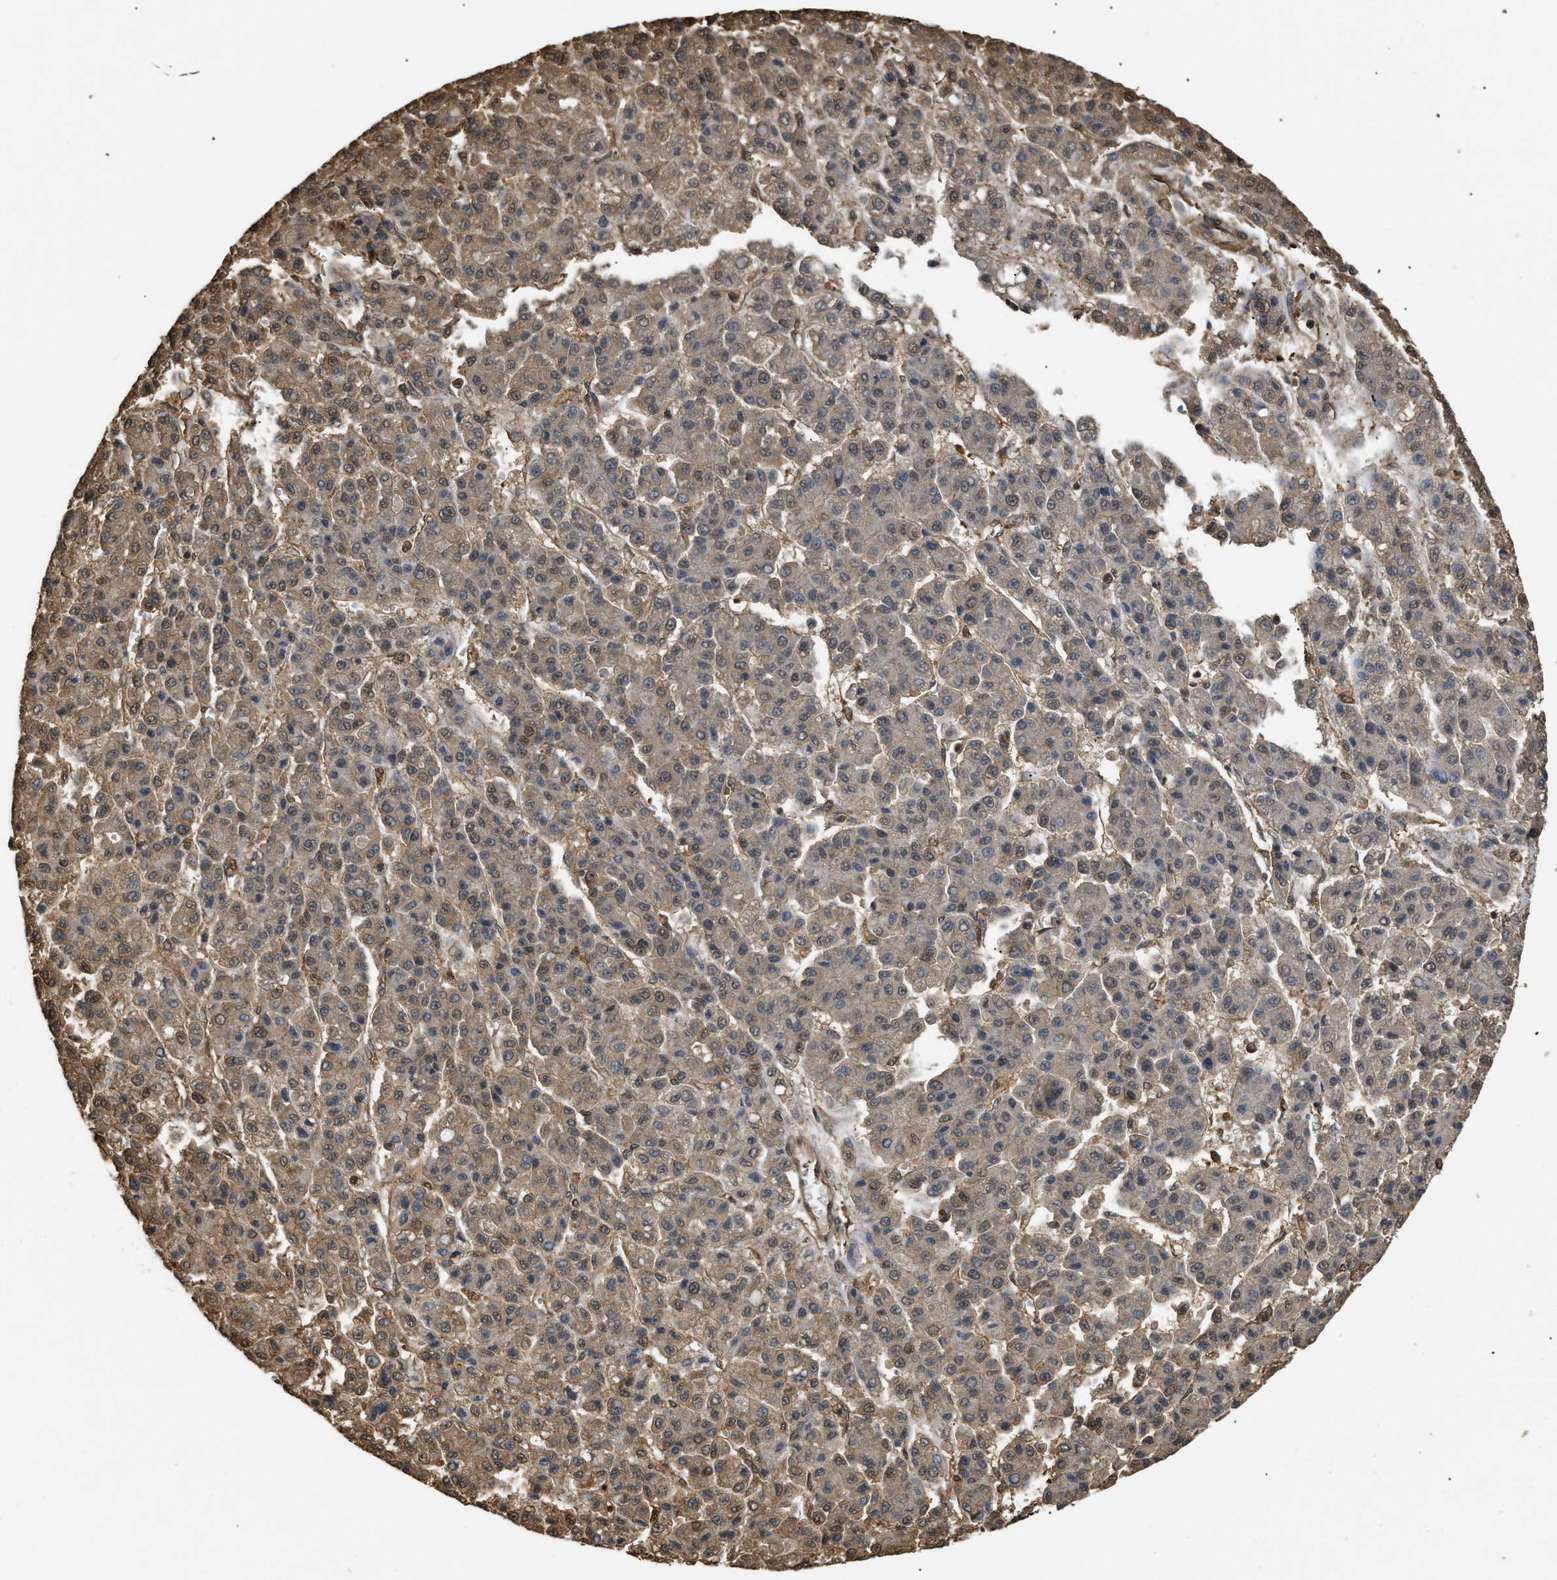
{"staining": {"intensity": "weak", "quantity": ">75%", "location": "cytoplasmic/membranous,nuclear"}, "tissue": "liver cancer", "cell_type": "Tumor cells", "image_type": "cancer", "snomed": [{"axis": "morphology", "description": "Carcinoma, Hepatocellular, NOS"}, {"axis": "topography", "description": "Liver"}], "caption": "An image of liver hepatocellular carcinoma stained for a protein exhibits weak cytoplasmic/membranous and nuclear brown staining in tumor cells.", "gene": "CALM1", "patient": {"sex": "male", "age": 70}}